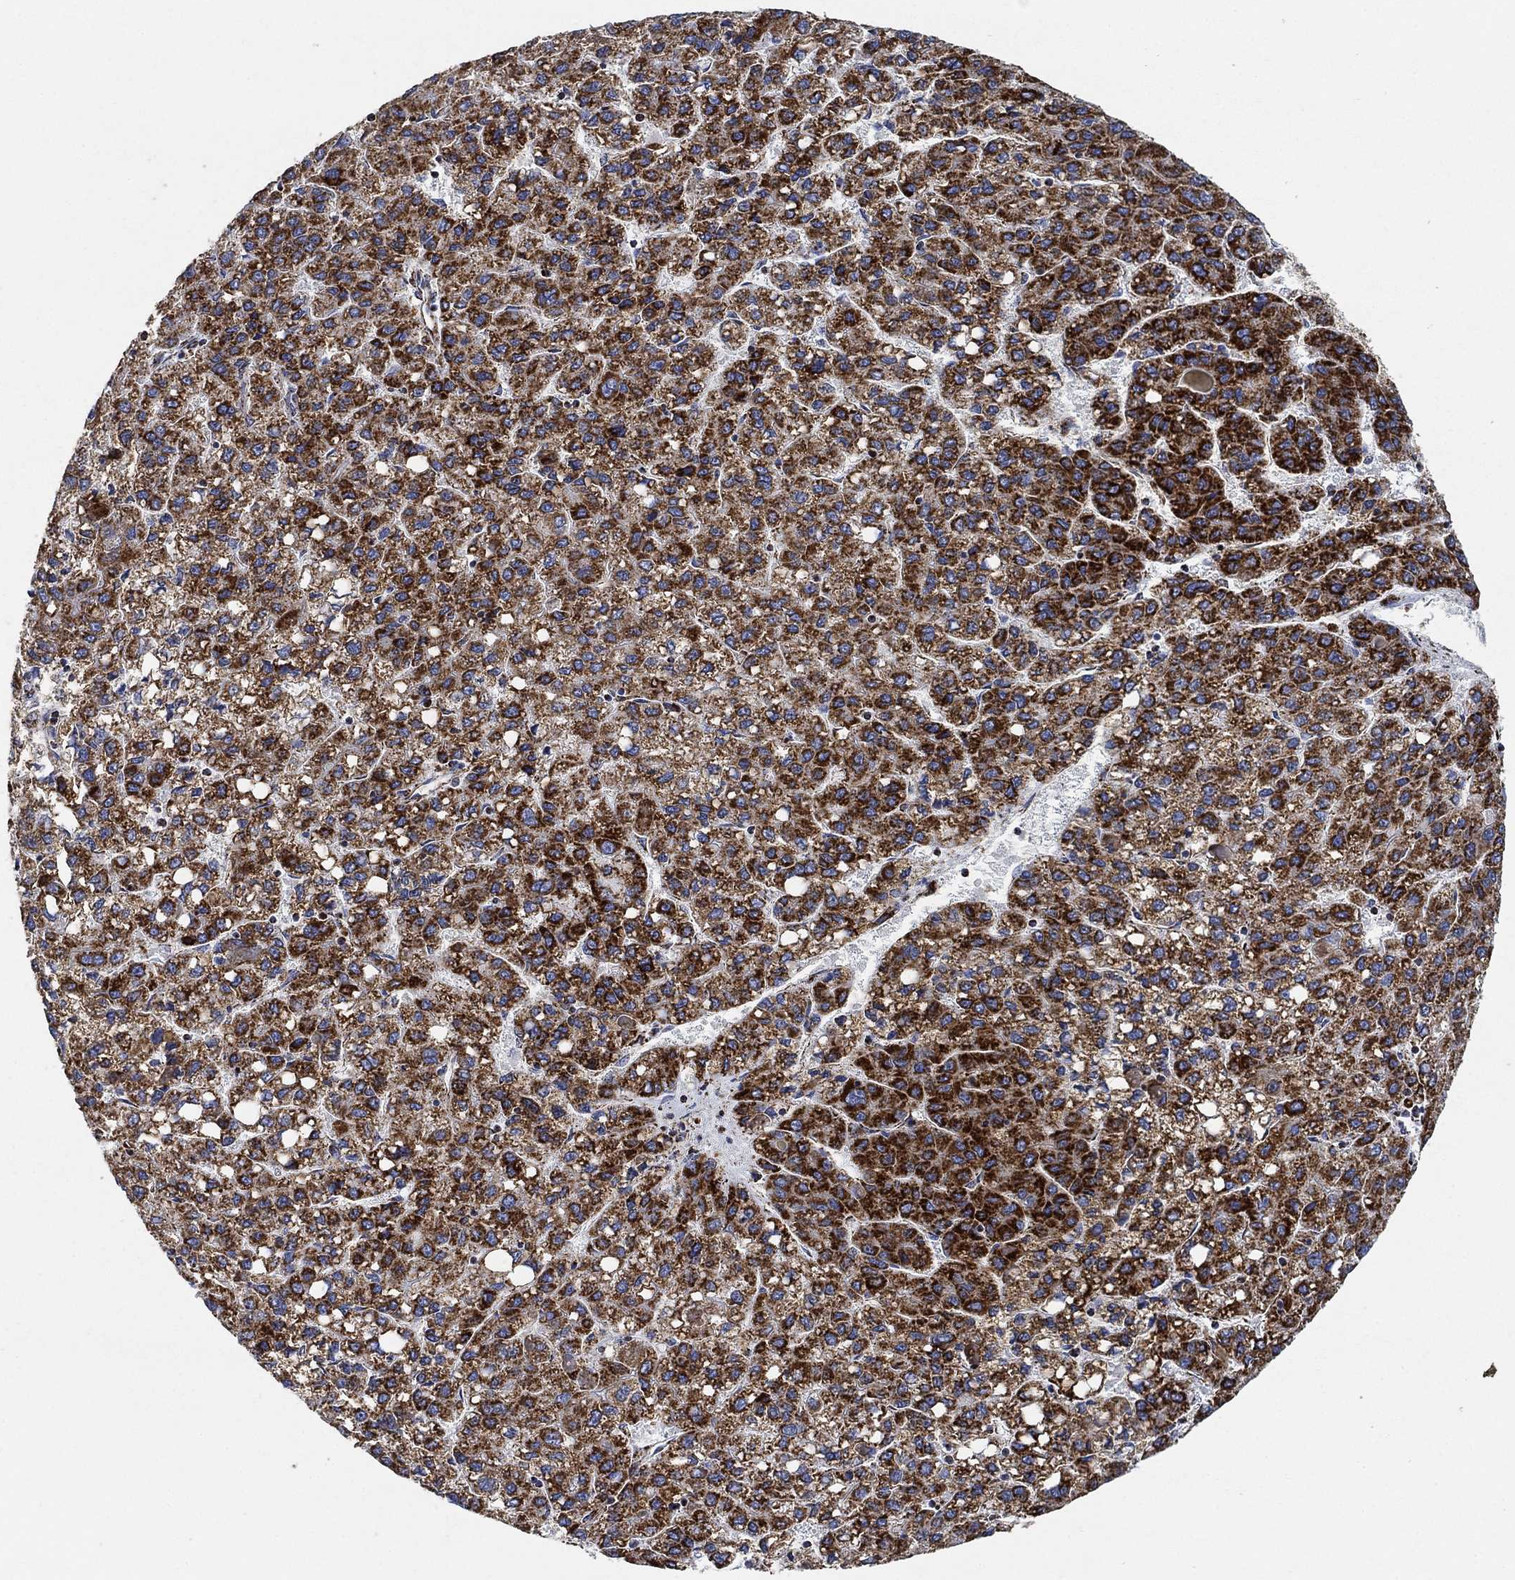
{"staining": {"intensity": "strong", "quantity": ">75%", "location": "cytoplasmic/membranous"}, "tissue": "liver cancer", "cell_type": "Tumor cells", "image_type": "cancer", "snomed": [{"axis": "morphology", "description": "Carcinoma, Hepatocellular, NOS"}, {"axis": "topography", "description": "Liver"}], "caption": "Tumor cells display high levels of strong cytoplasmic/membranous expression in approximately >75% of cells in hepatocellular carcinoma (liver).", "gene": "NDUFS3", "patient": {"sex": "female", "age": 82}}